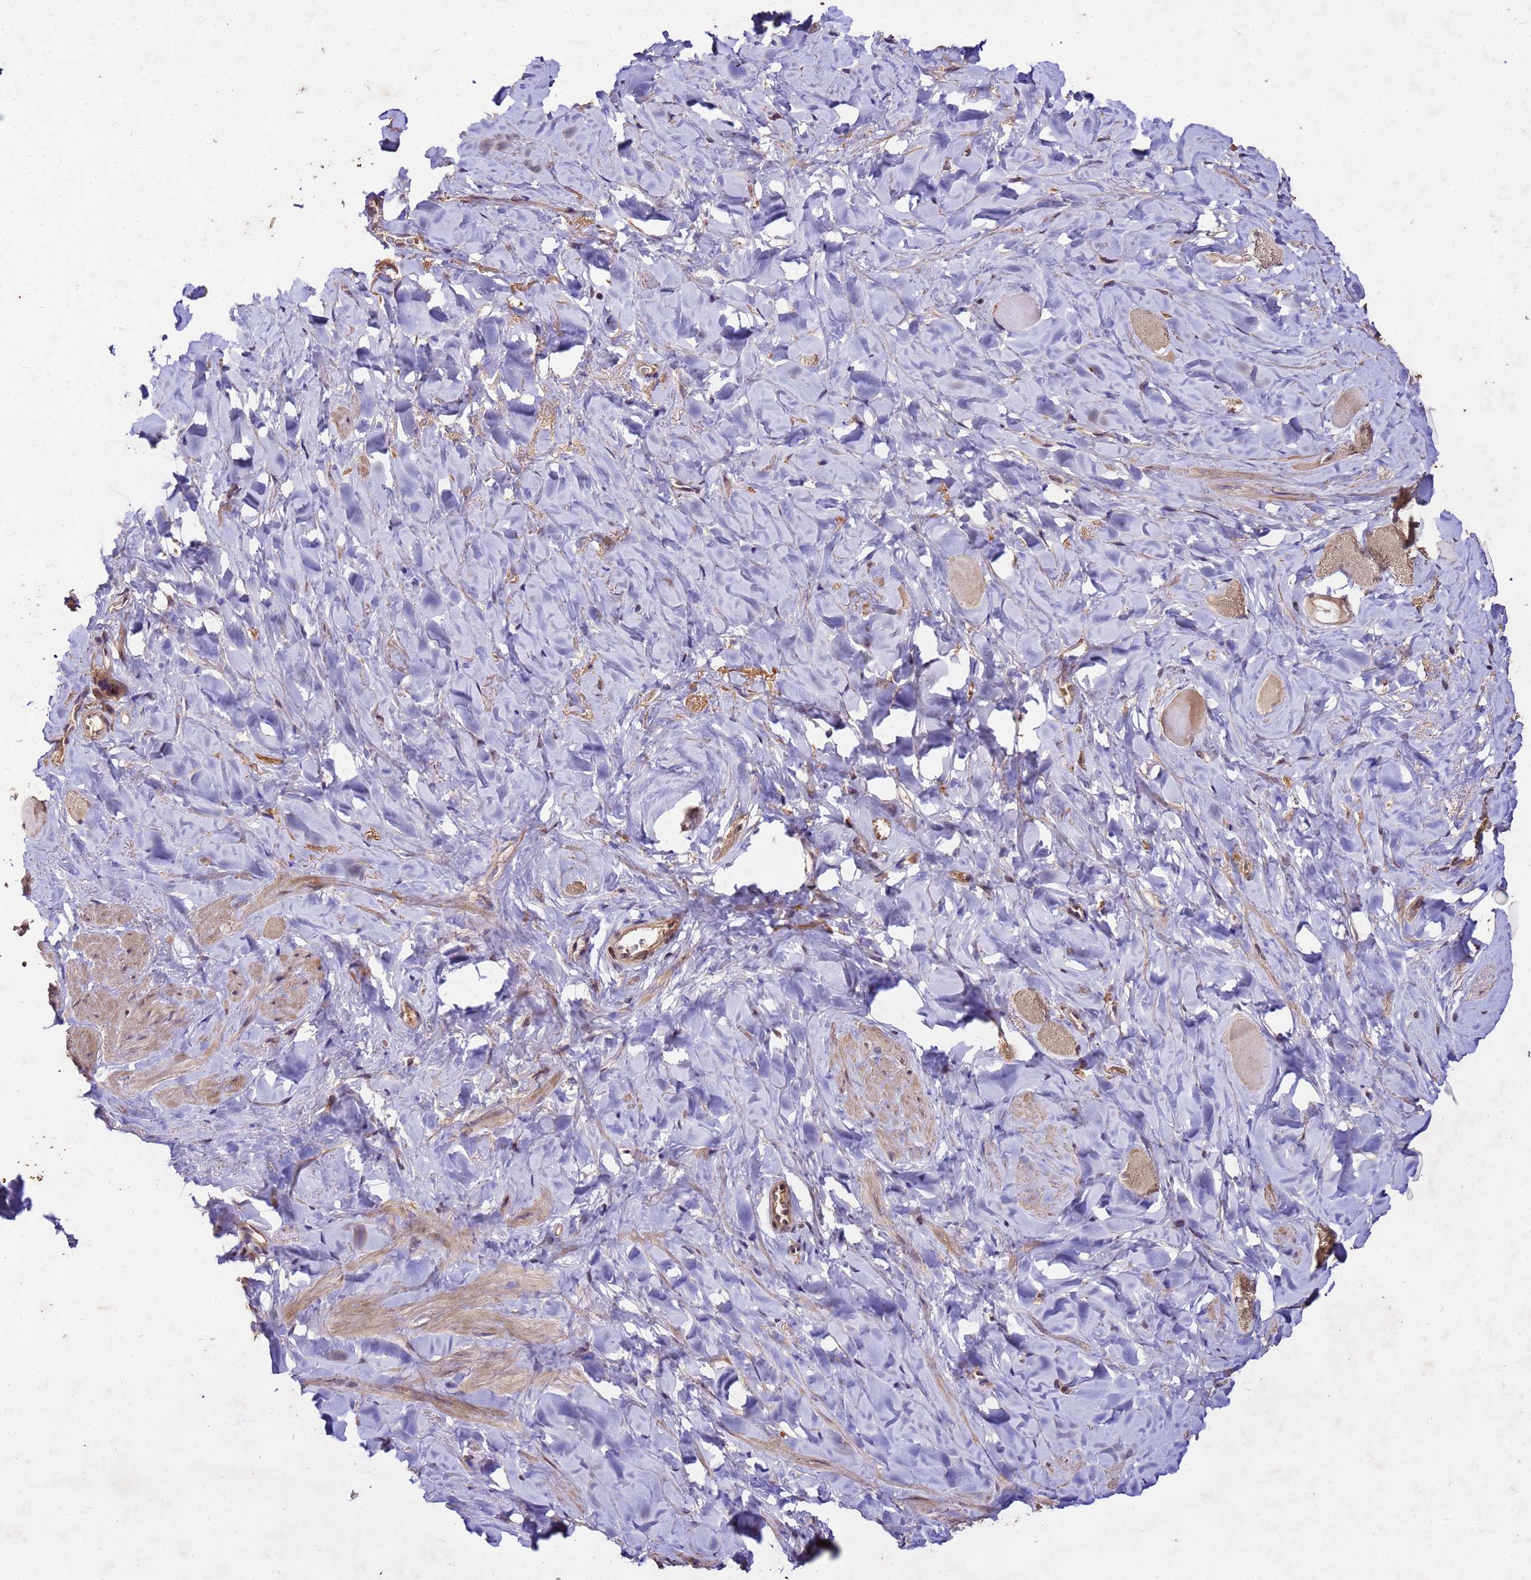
{"staining": {"intensity": "moderate", "quantity": "<25%", "location": "cytoplasmic/membranous"}, "tissue": "smooth muscle", "cell_type": "Smooth muscle cells", "image_type": "normal", "snomed": [{"axis": "morphology", "description": "Normal tissue, NOS"}, {"axis": "topography", "description": "Smooth muscle"}, {"axis": "topography", "description": "Peripheral nerve tissue"}], "caption": "The immunohistochemical stain highlights moderate cytoplasmic/membranous expression in smooth muscle cells of normal smooth muscle. (Stains: DAB in brown, nuclei in blue, Microscopy: brightfield microscopy at high magnification).", "gene": "TOR4A", "patient": {"sex": "male", "age": 69}}